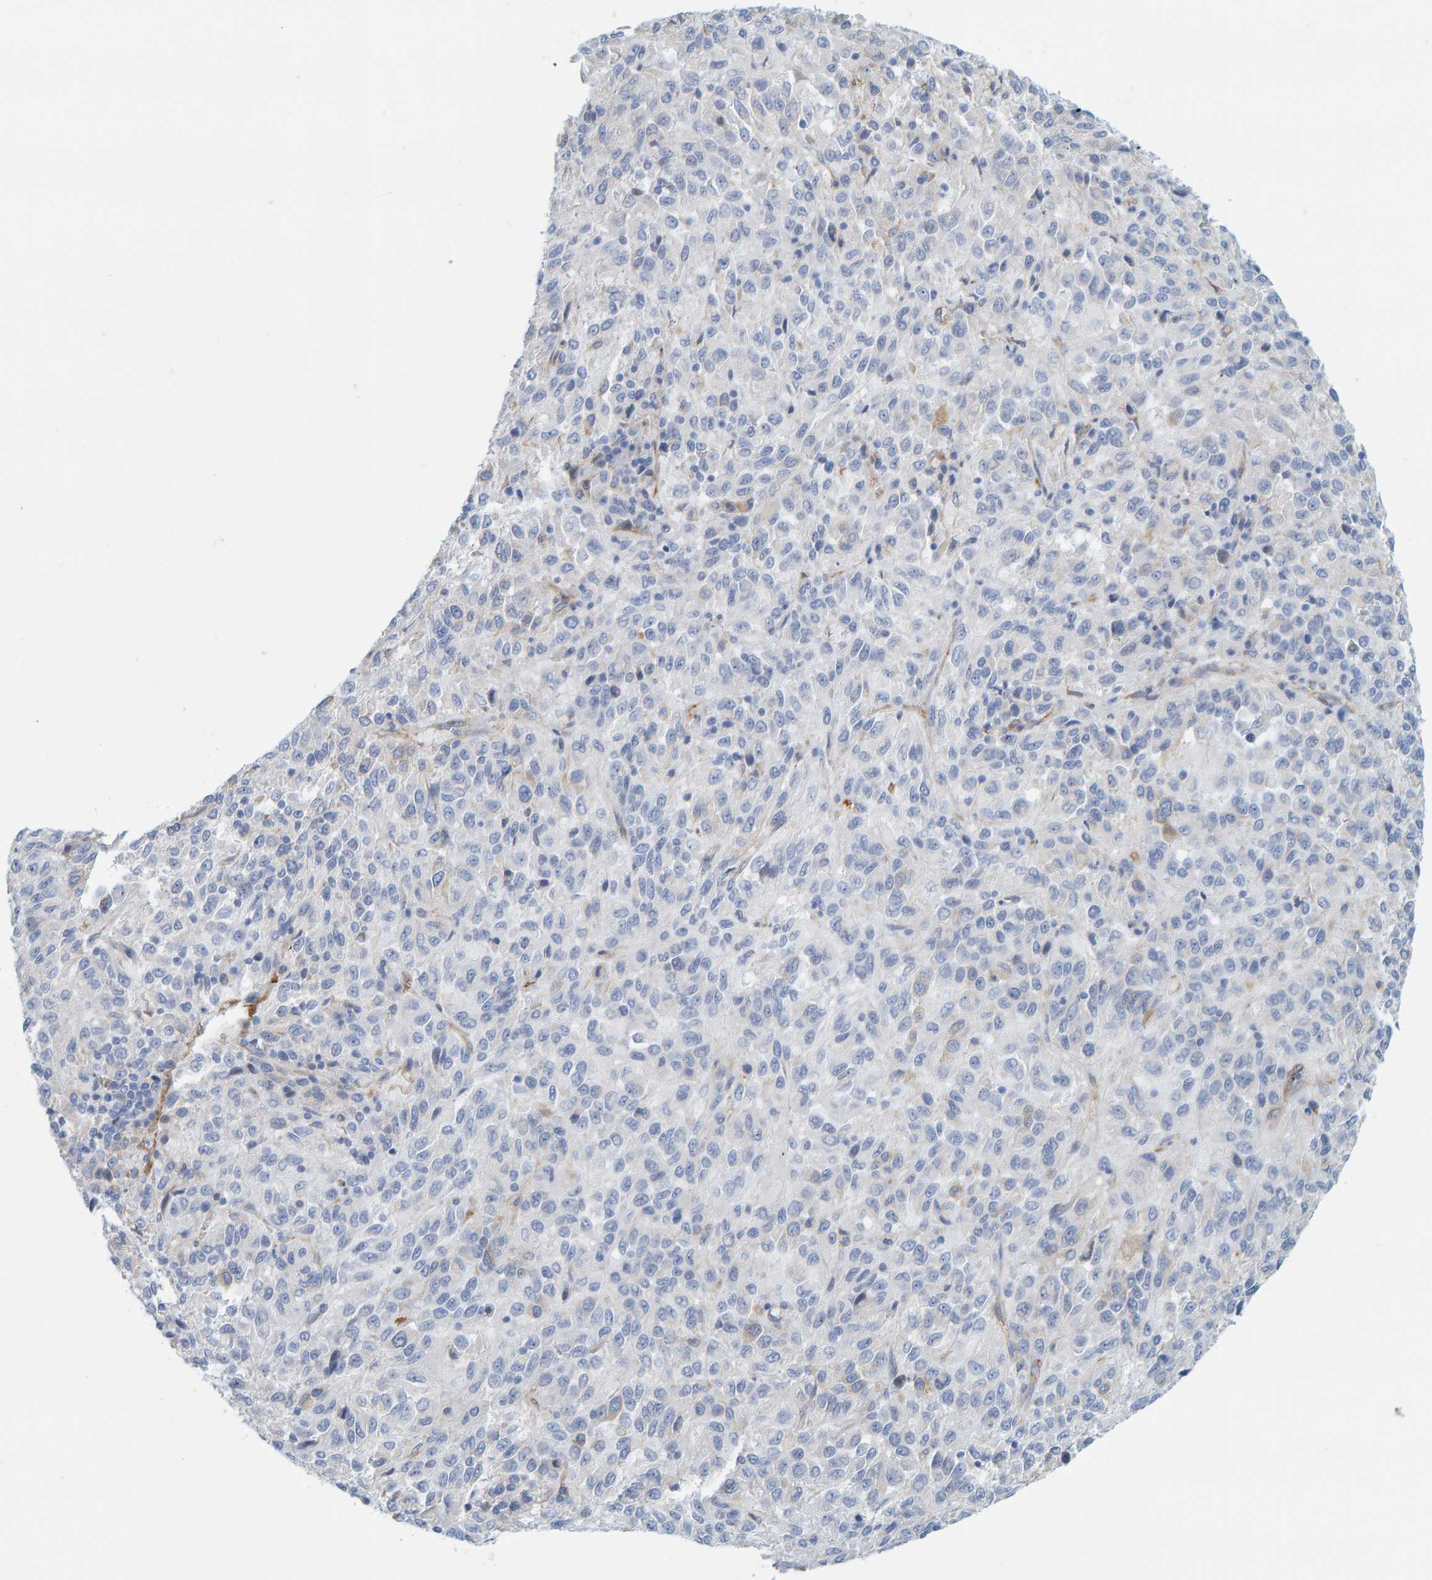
{"staining": {"intensity": "negative", "quantity": "none", "location": "none"}, "tissue": "melanoma", "cell_type": "Tumor cells", "image_type": "cancer", "snomed": [{"axis": "morphology", "description": "Malignant melanoma, Metastatic site"}, {"axis": "topography", "description": "Lung"}], "caption": "A micrograph of melanoma stained for a protein reveals no brown staining in tumor cells.", "gene": "MAP1B", "patient": {"sex": "male", "age": 64}}